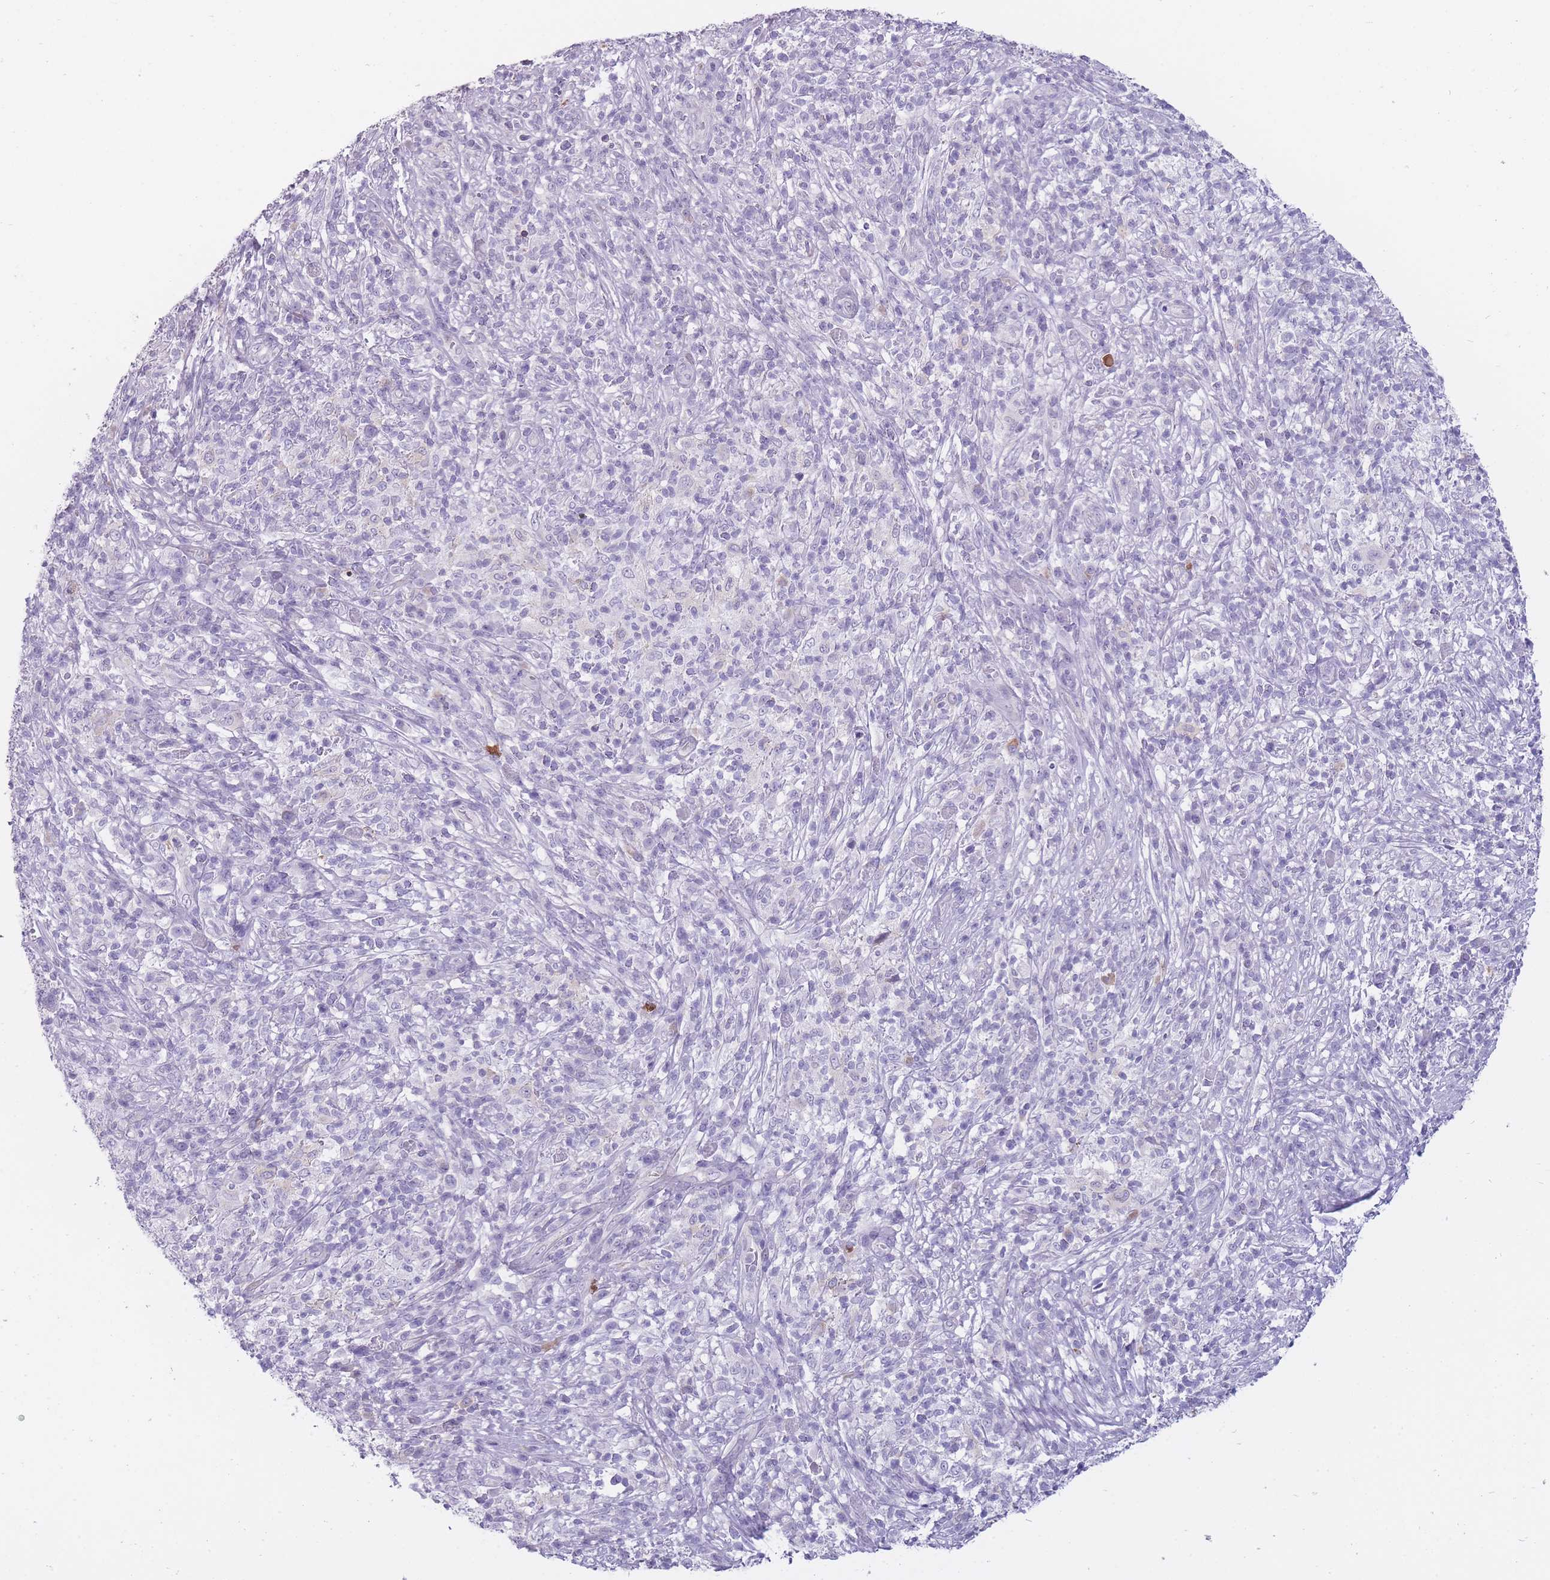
{"staining": {"intensity": "negative", "quantity": "none", "location": "none"}, "tissue": "melanoma", "cell_type": "Tumor cells", "image_type": "cancer", "snomed": [{"axis": "morphology", "description": "Malignant melanoma, NOS"}, {"axis": "topography", "description": "Skin"}], "caption": "Photomicrograph shows no protein staining in tumor cells of malignant melanoma tissue. (Immunohistochemistry (ihc), brightfield microscopy, high magnification).", "gene": "DCANP1", "patient": {"sex": "male", "age": 66}}